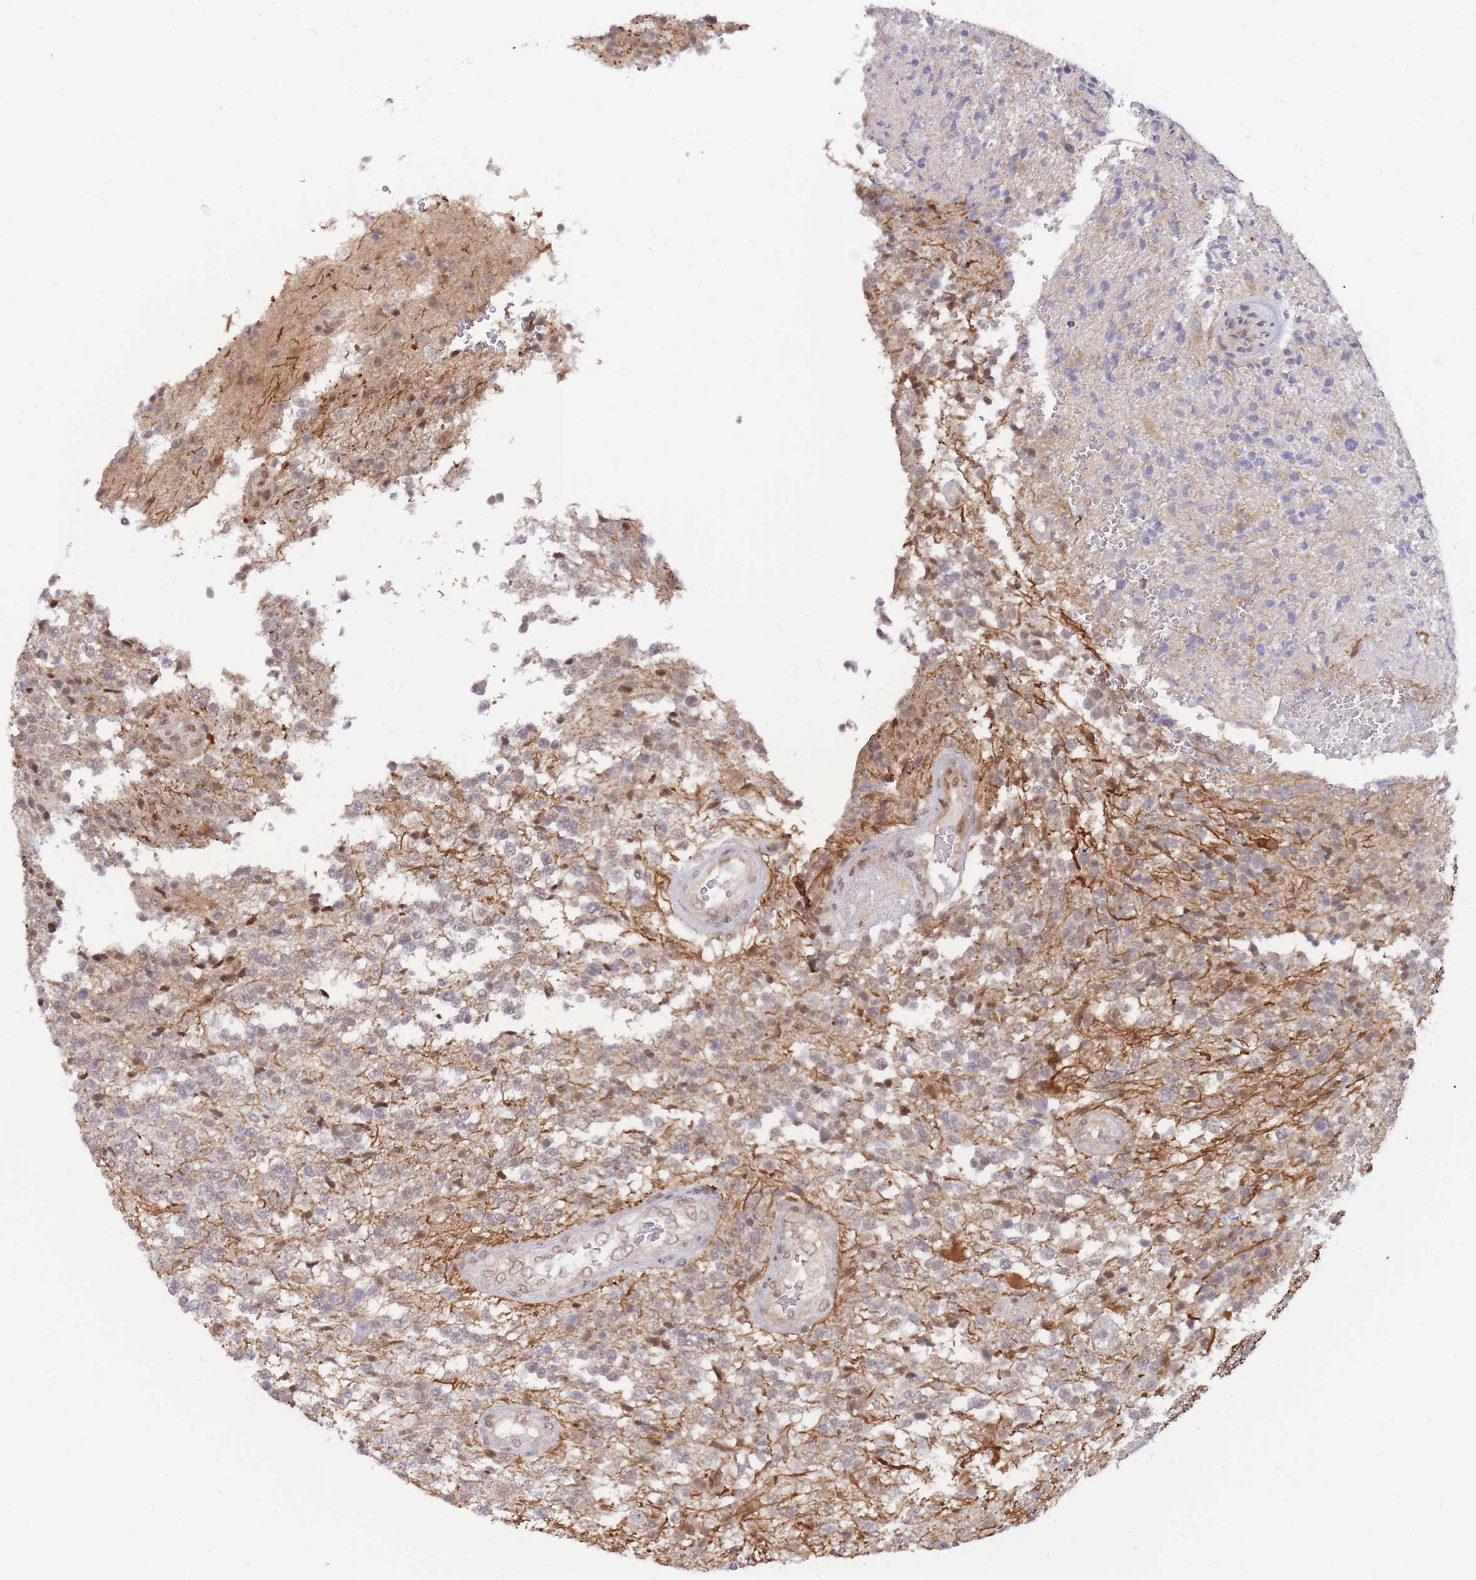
{"staining": {"intensity": "moderate", "quantity": "25%-75%", "location": "cytoplasmic/membranous,nuclear"}, "tissue": "glioma", "cell_type": "Tumor cells", "image_type": "cancer", "snomed": [{"axis": "morphology", "description": "Glioma, malignant, High grade"}, {"axis": "topography", "description": "Brain"}], "caption": "Immunohistochemical staining of glioma displays moderate cytoplasmic/membranous and nuclear protein positivity in approximately 25%-75% of tumor cells. Immunohistochemistry (ihc) stains the protein of interest in brown and the nuclei are stained blue.", "gene": "BOD1L1", "patient": {"sex": "male", "age": 56}}